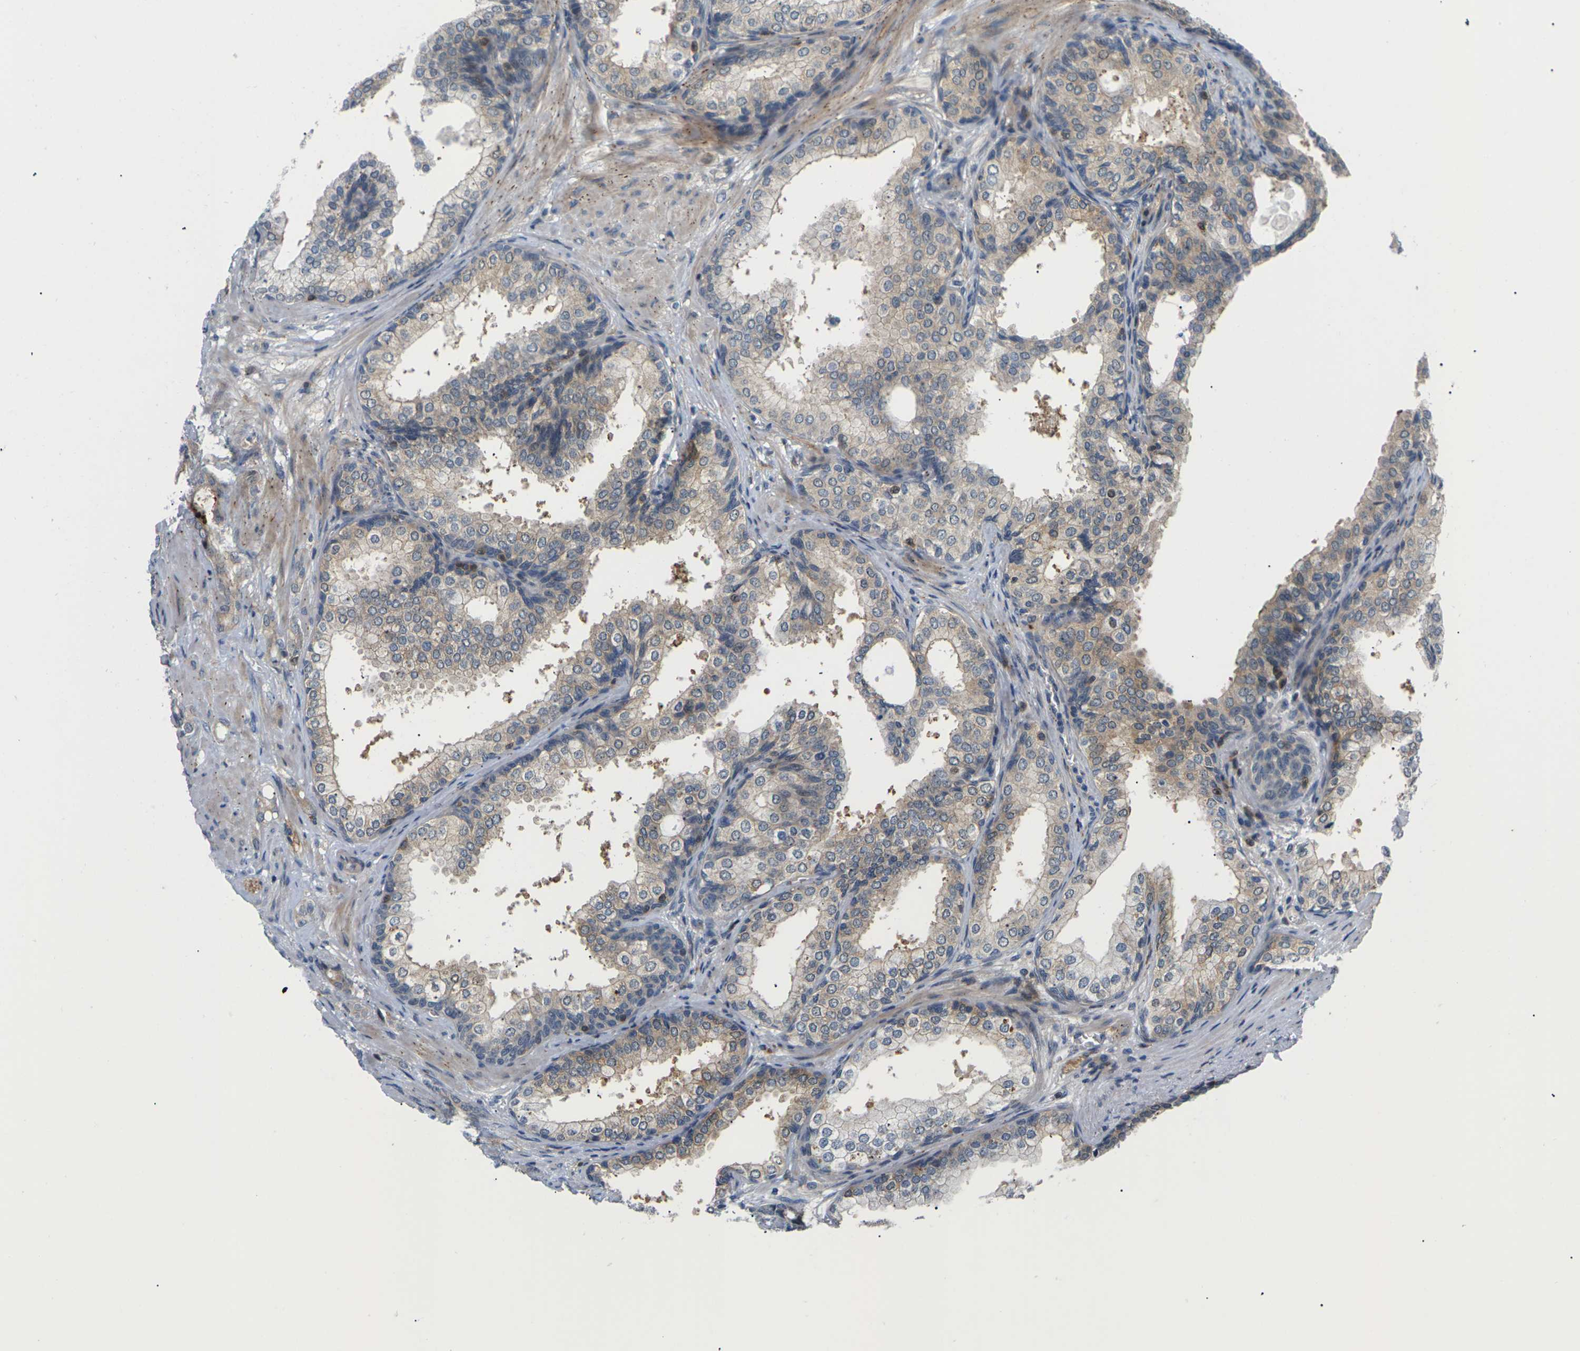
{"staining": {"intensity": "weak", "quantity": ">75%", "location": "cytoplasmic/membranous"}, "tissue": "prostate cancer", "cell_type": "Tumor cells", "image_type": "cancer", "snomed": [{"axis": "morphology", "description": "Adenocarcinoma, High grade"}, {"axis": "topography", "description": "Prostate"}], "caption": "A photomicrograph showing weak cytoplasmic/membranous expression in about >75% of tumor cells in adenocarcinoma (high-grade) (prostate), as visualized by brown immunohistochemical staining.", "gene": "RPS6KA3", "patient": {"sex": "male", "age": 64}}